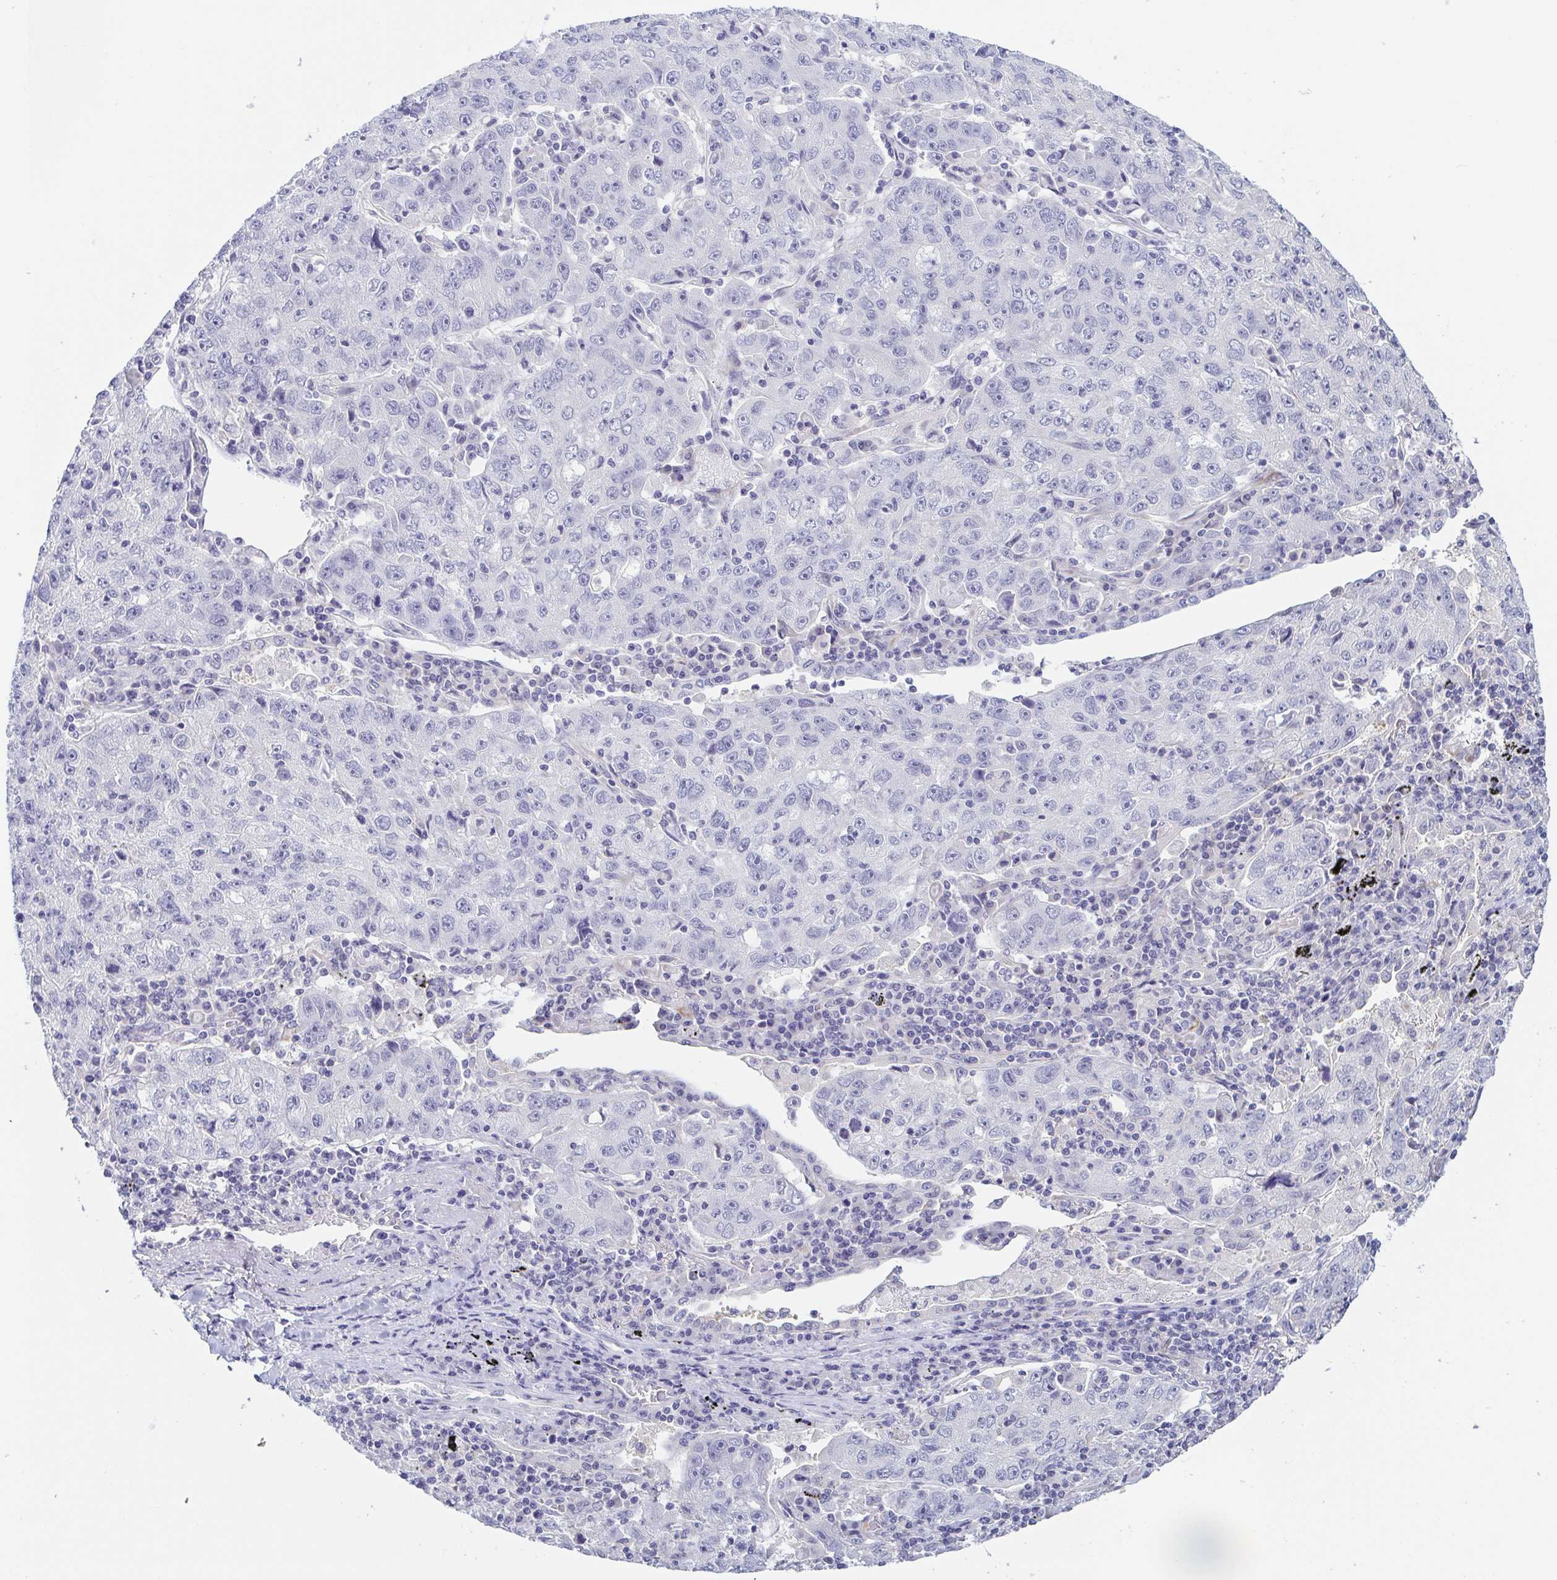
{"staining": {"intensity": "negative", "quantity": "none", "location": "none"}, "tissue": "lung cancer", "cell_type": "Tumor cells", "image_type": "cancer", "snomed": [{"axis": "morphology", "description": "Normal morphology"}, {"axis": "morphology", "description": "Adenocarcinoma, NOS"}, {"axis": "topography", "description": "Lymph node"}, {"axis": "topography", "description": "Lung"}], "caption": "IHC image of neoplastic tissue: lung adenocarcinoma stained with DAB displays no significant protein staining in tumor cells.", "gene": "COL17A1", "patient": {"sex": "female", "age": 57}}